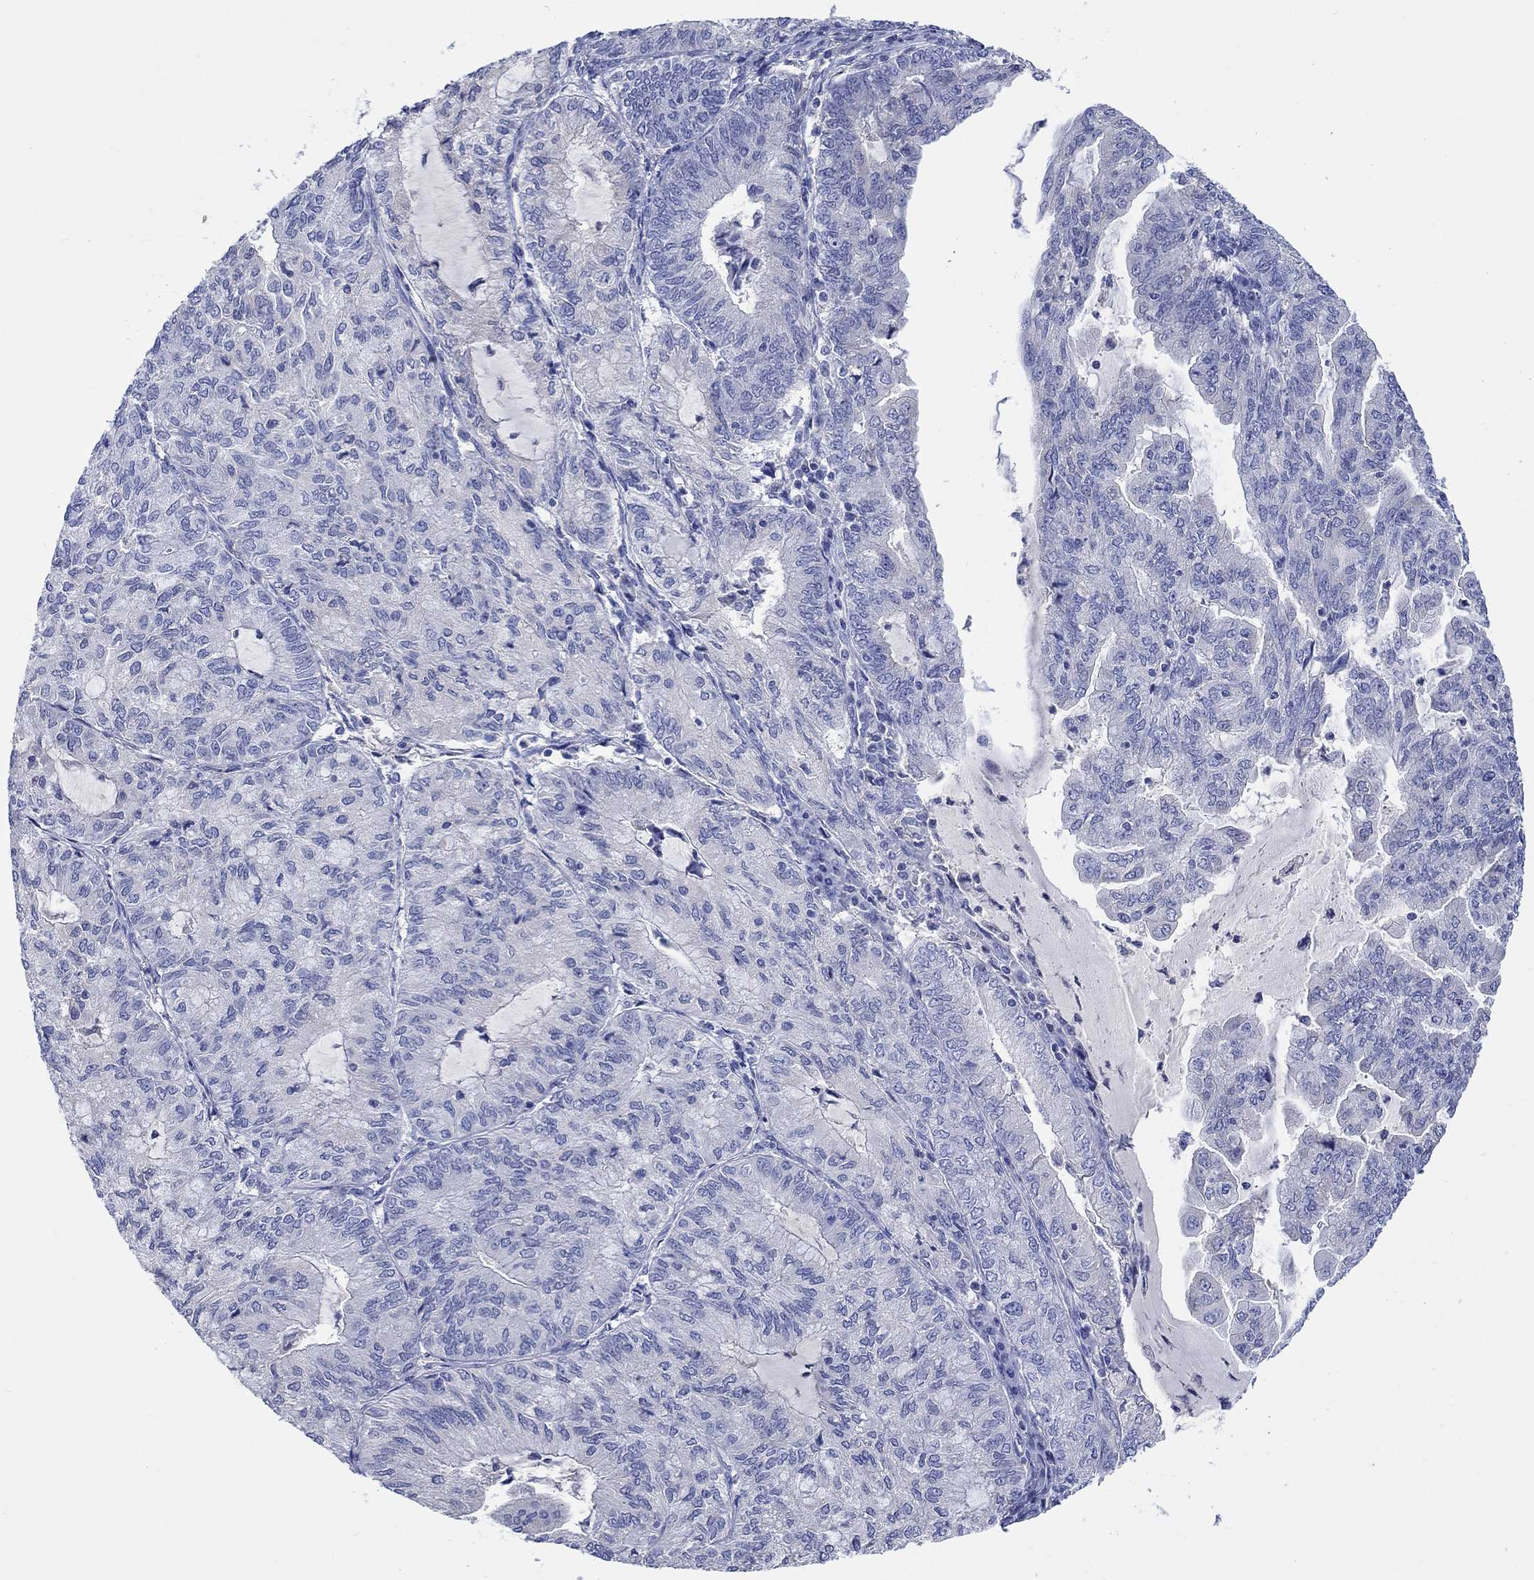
{"staining": {"intensity": "negative", "quantity": "none", "location": "none"}, "tissue": "endometrial cancer", "cell_type": "Tumor cells", "image_type": "cancer", "snomed": [{"axis": "morphology", "description": "Adenocarcinoma, NOS"}, {"axis": "topography", "description": "Endometrium"}], "caption": "Human endometrial cancer stained for a protein using IHC reveals no positivity in tumor cells.", "gene": "TOMM20L", "patient": {"sex": "female", "age": 82}}